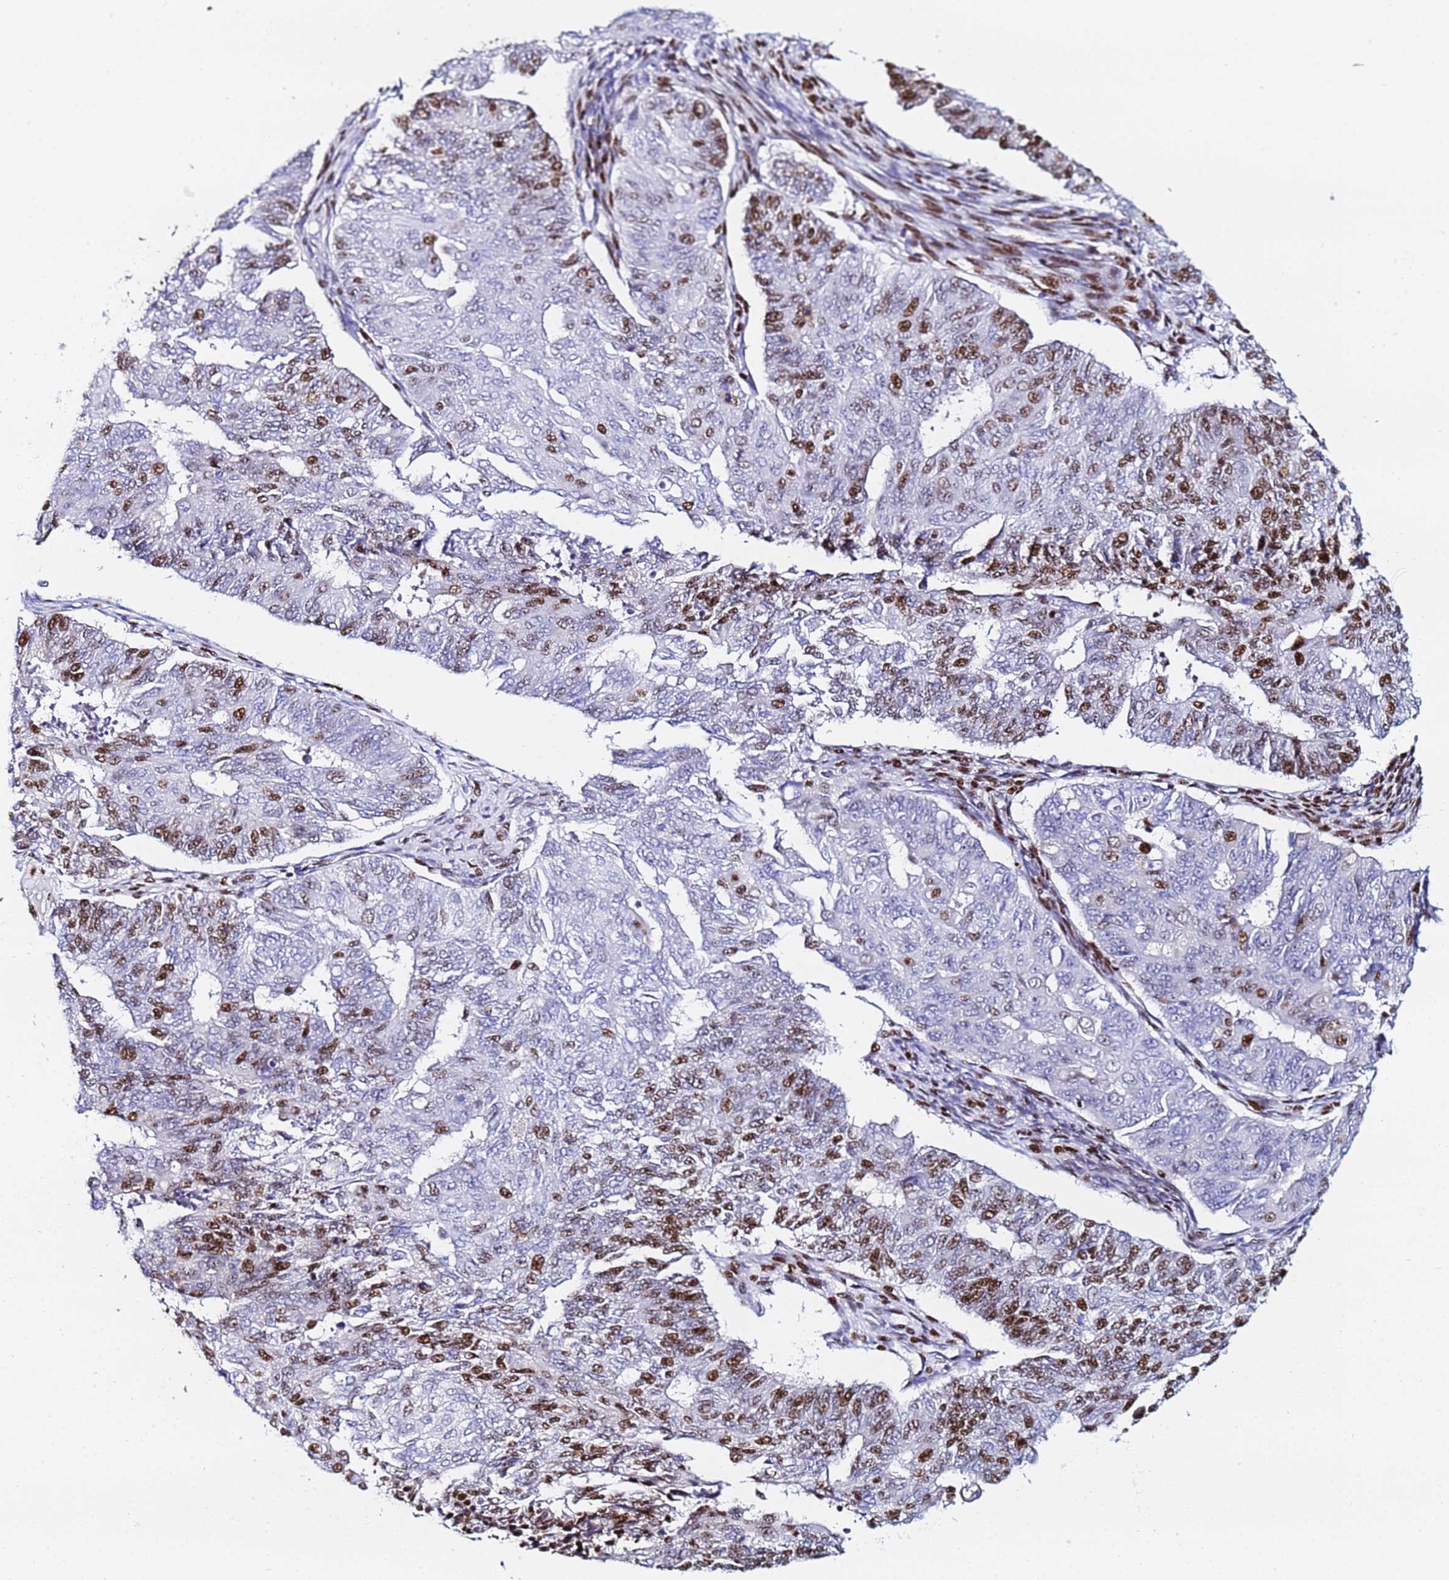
{"staining": {"intensity": "strong", "quantity": "25%-75%", "location": "nuclear"}, "tissue": "endometrial cancer", "cell_type": "Tumor cells", "image_type": "cancer", "snomed": [{"axis": "morphology", "description": "Adenocarcinoma, NOS"}, {"axis": "topography", "description": "Endometrium"}], "caption": "Brown immunohistochemical staining in endometrial cancer shows strong nuclear expression in about 25%-75% of tumor cells. Using DAB (brown) and hematoxylin (blue) stains, captured at high magnification using brightfield microscopy.", "gene": "SNRPA1", "patient": {"sex": "female", "age": 32}}